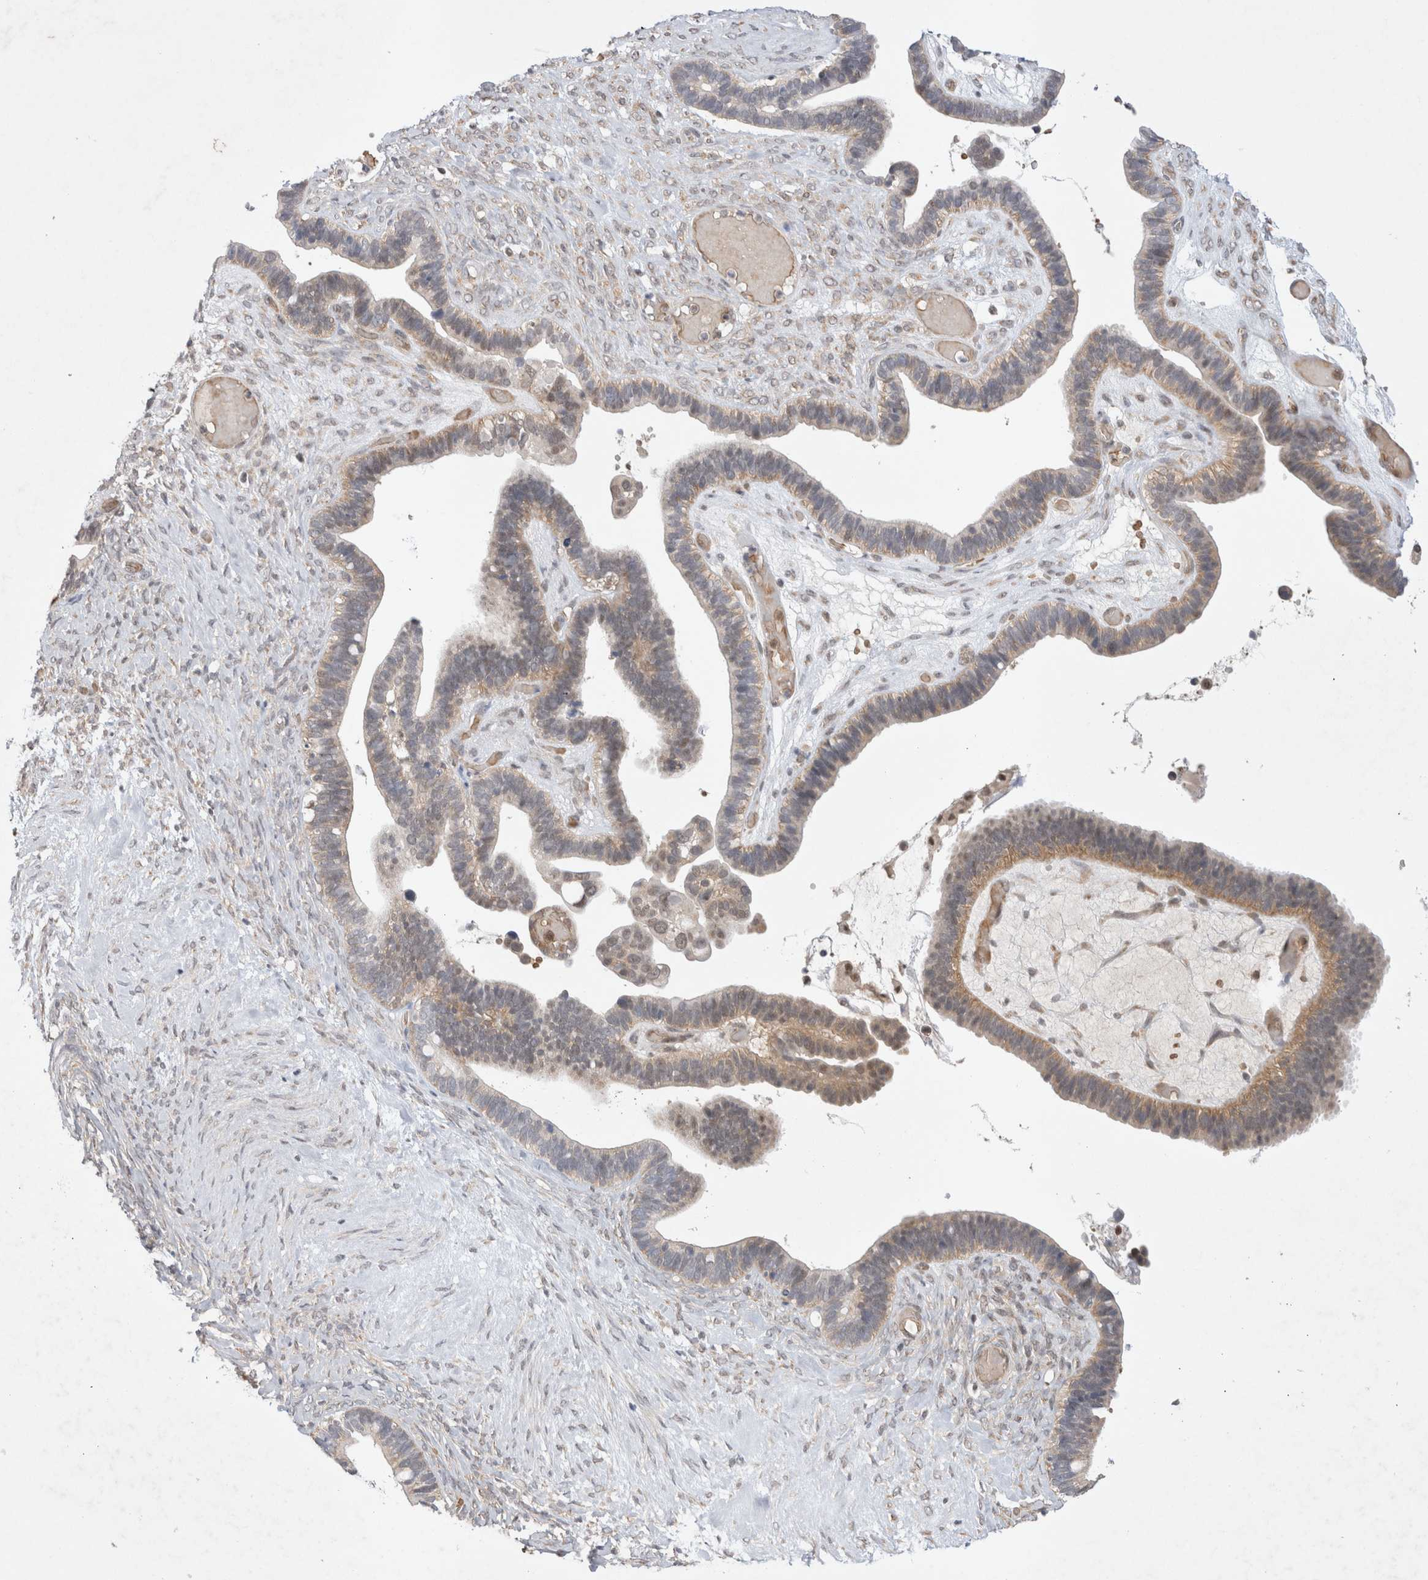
{"staining": {"intensity": "weak", "quantity": "25%-75%", "location": "cytoplasmic/membranous"}, "tissue": "ovarian cancer", "cell_type": "Tumor cells", "image_type": "cancer", "snomed": [{"axis": "morphology", "description": "Cystadenocarcinoma, serous, NOS"}, {"axis": "topography", "description": "Ovary"}], "caption": "A photomicrograph of human ovarian serous cystadenocarcinoma stained for a protein reveals weak cytoplasmic/membranous brown staining in tumor cells. The protein is stained brown, and the nuclei are stained in blue (DAB IHC with brightfield microscopy, high magnification).", "gene": "EIF3E", "patient": {"sex": "female", "age": 56}}